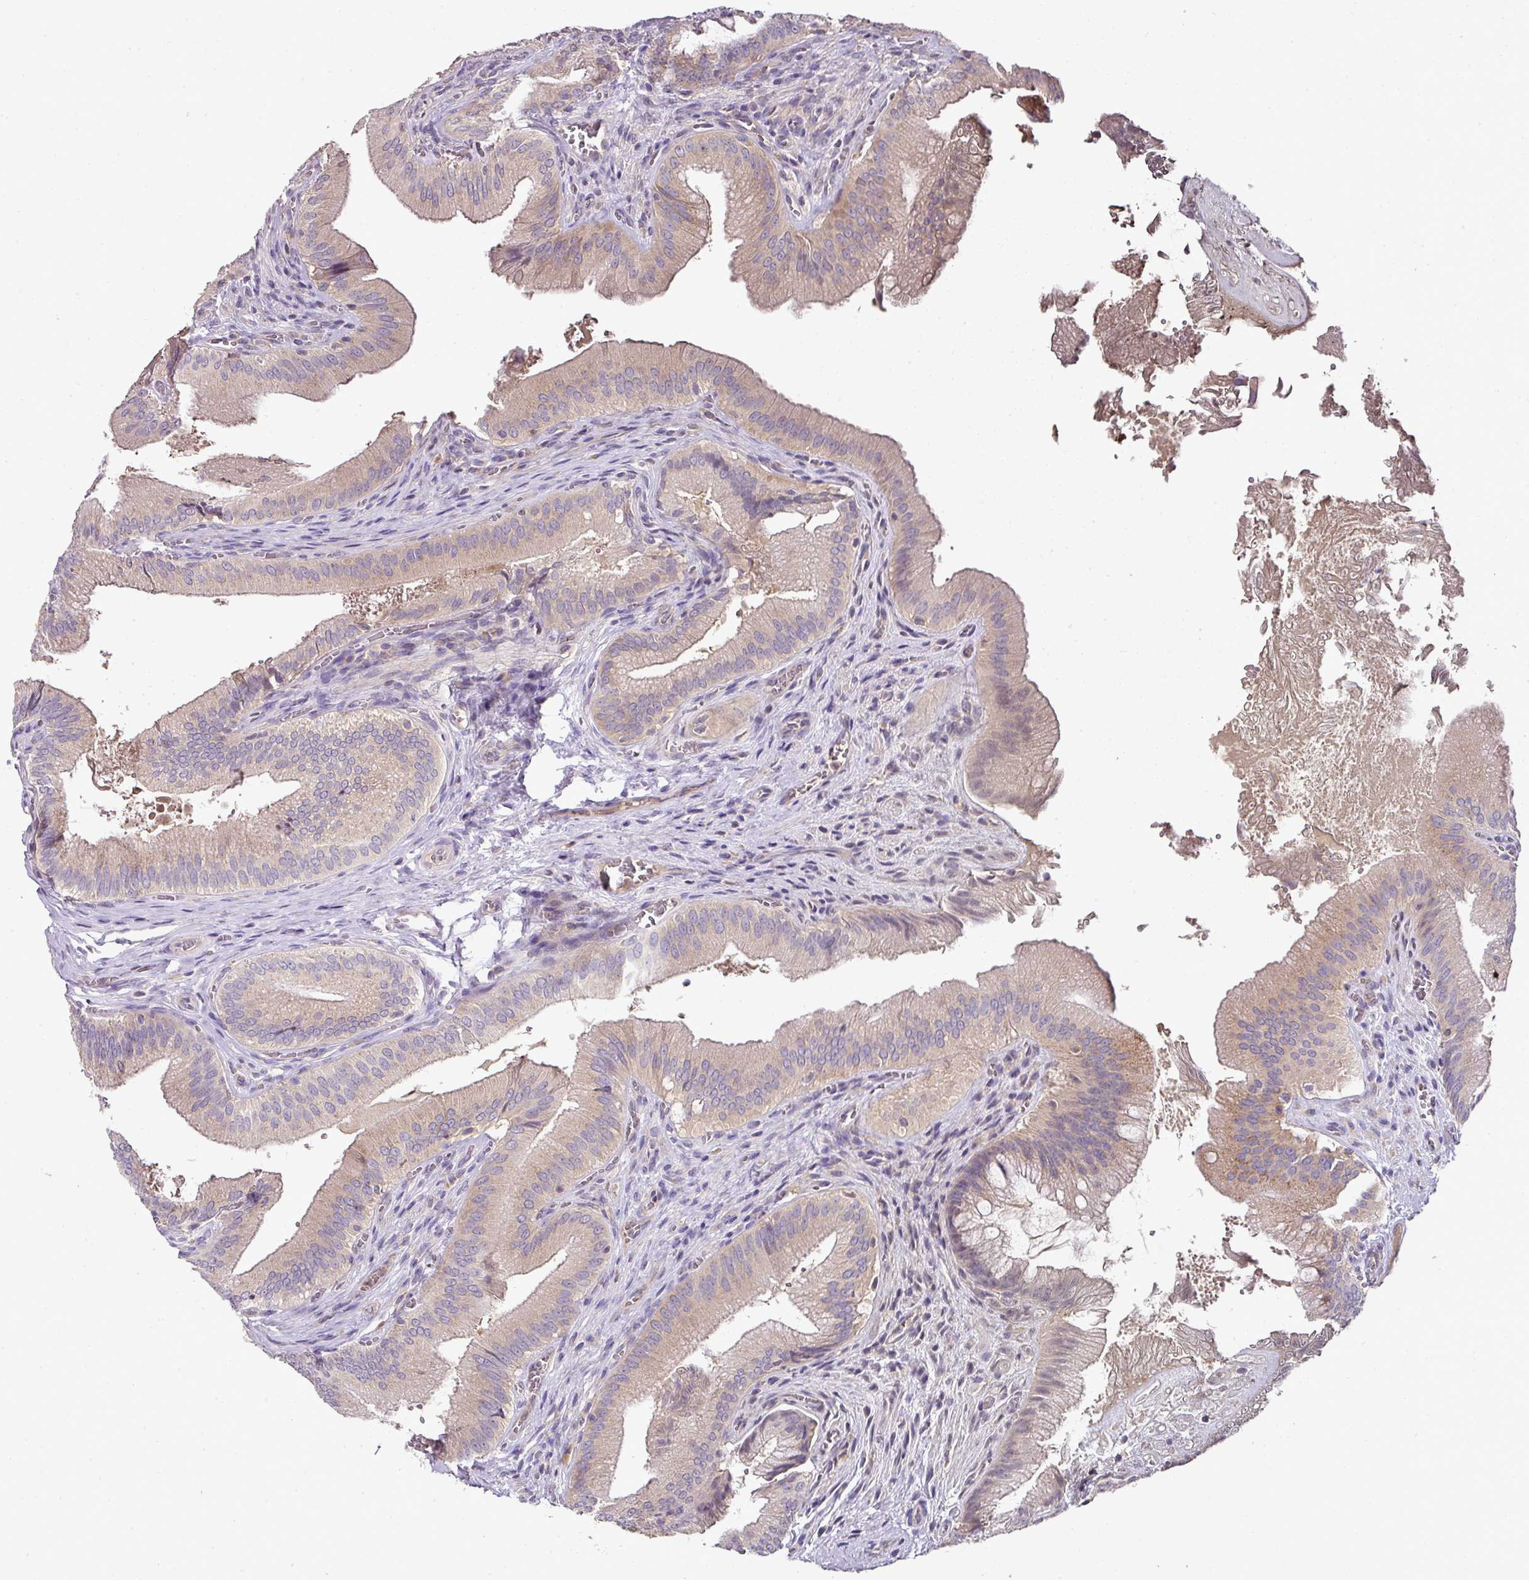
{"staining": {"intensity": "moderate", "quantity": "25%-75%", "location": "cytoplasmic/membranous"}, "tissue": "gallbladder", "cell_type": "Glandular cells", "image_type": "normal", "snomed": [{"axis": "morphology", "description": "Normal tissue, NOS"}, {"axis": "topography", "description": "Gallbladder"}], "caption": "An image showing moderate cytoplasmic/membranous positivity in approximately 25%-75% of glandular cells in benign gallbladder, as visualized by brown immunohistochemical staining.", "gene": "SKIC2", "patient": {"sex": "male", "age": 17}}